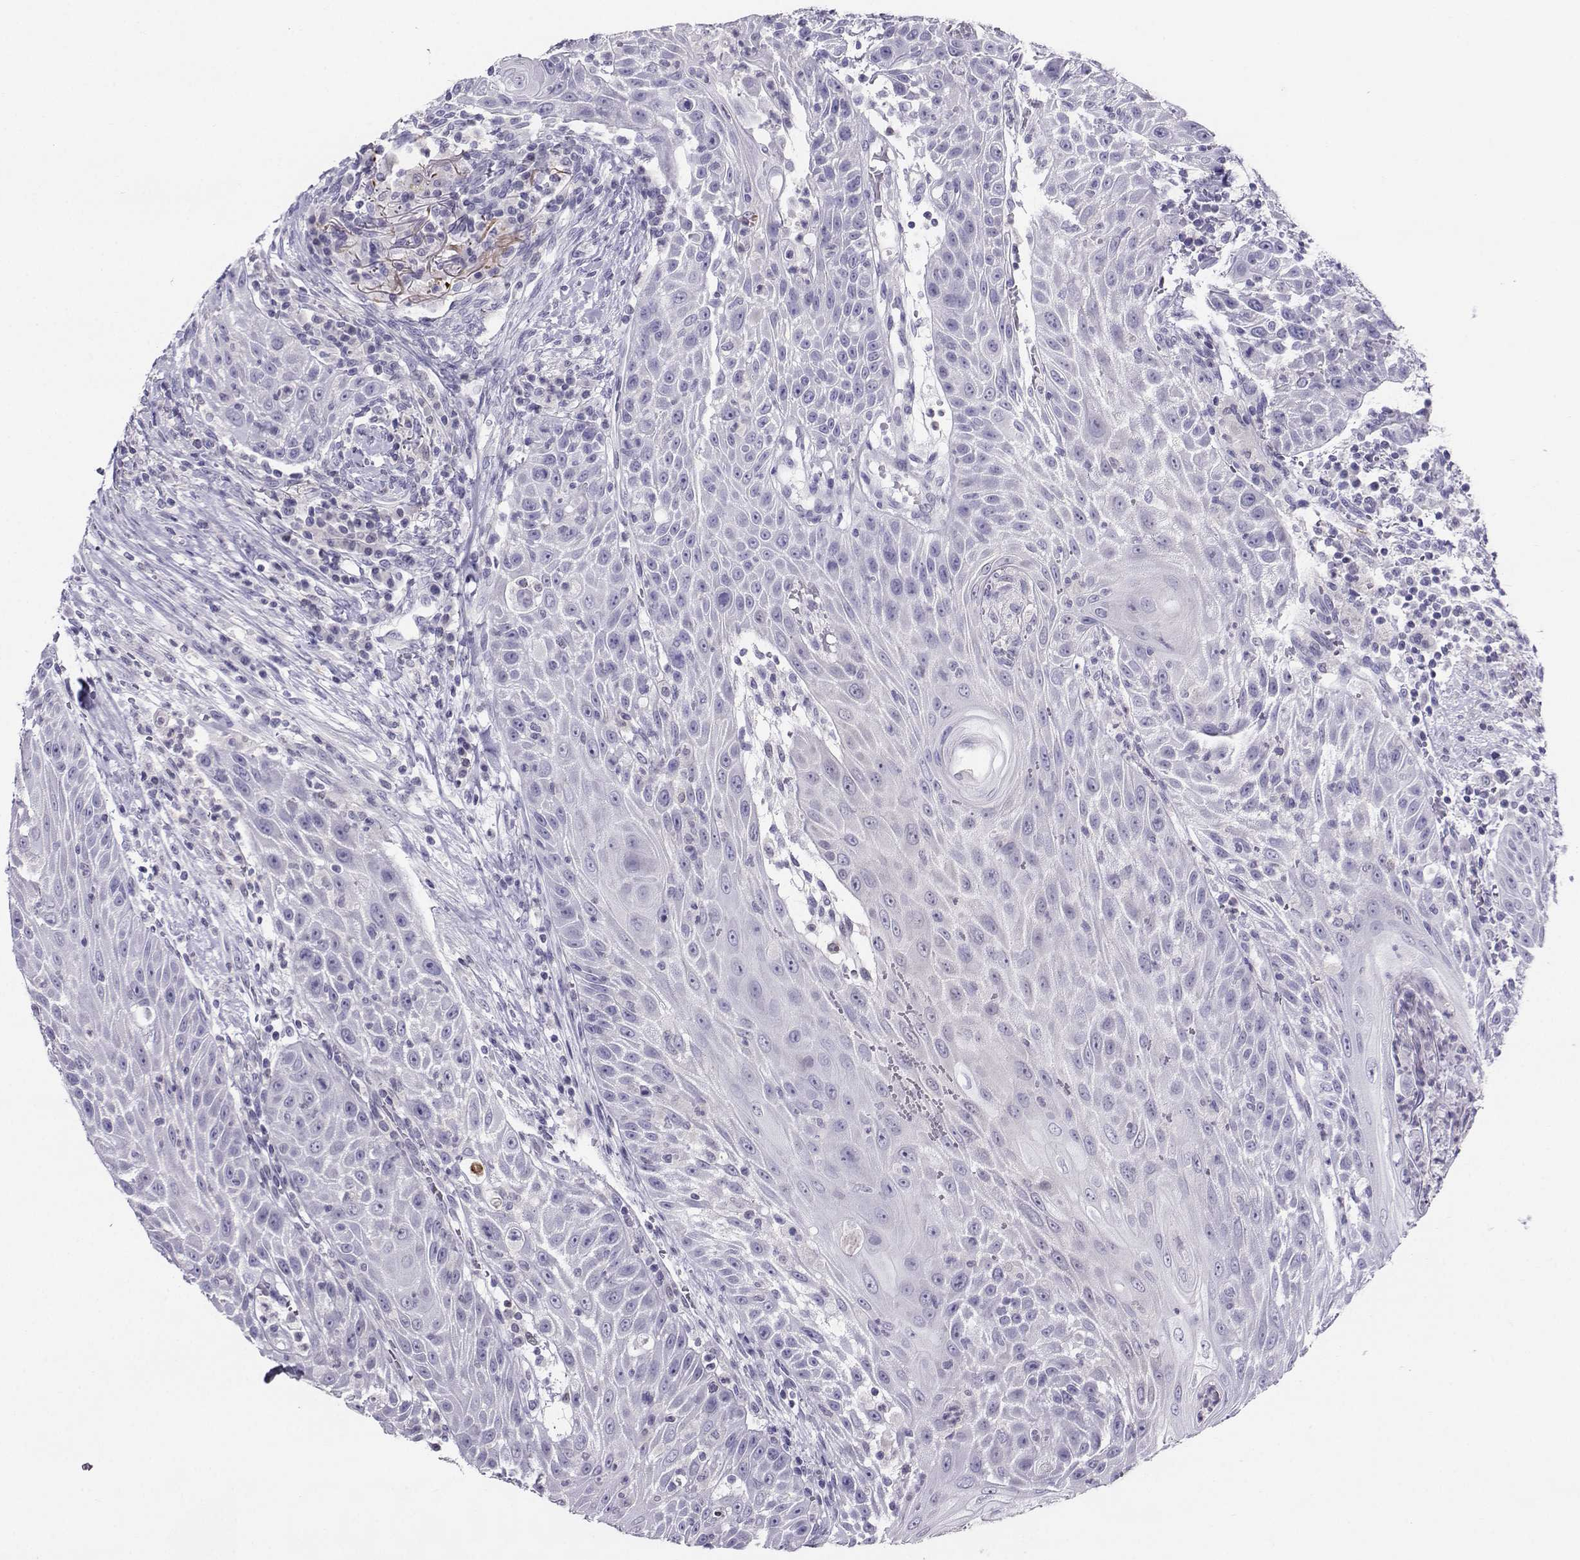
{"staining": {"intensity": "negative", "quantity": "none", "location": "none"}, "tissue": "head and neck cancer", "cell_type": "Tumor cells", "image_type": "cancer", "snomed": [{"axis": "morphology", "description": "Squamous cell carcinoma, NOS"}, {"axis": "topography", "description": "Head-Neck"}], "caption": "Human head and neck cancer (squamous cell carcinoma) stained for a protein using IHC displays no staining in tumor cells.", "gene": "PGK1", "patient": {"sex": "male", "age": 69}}